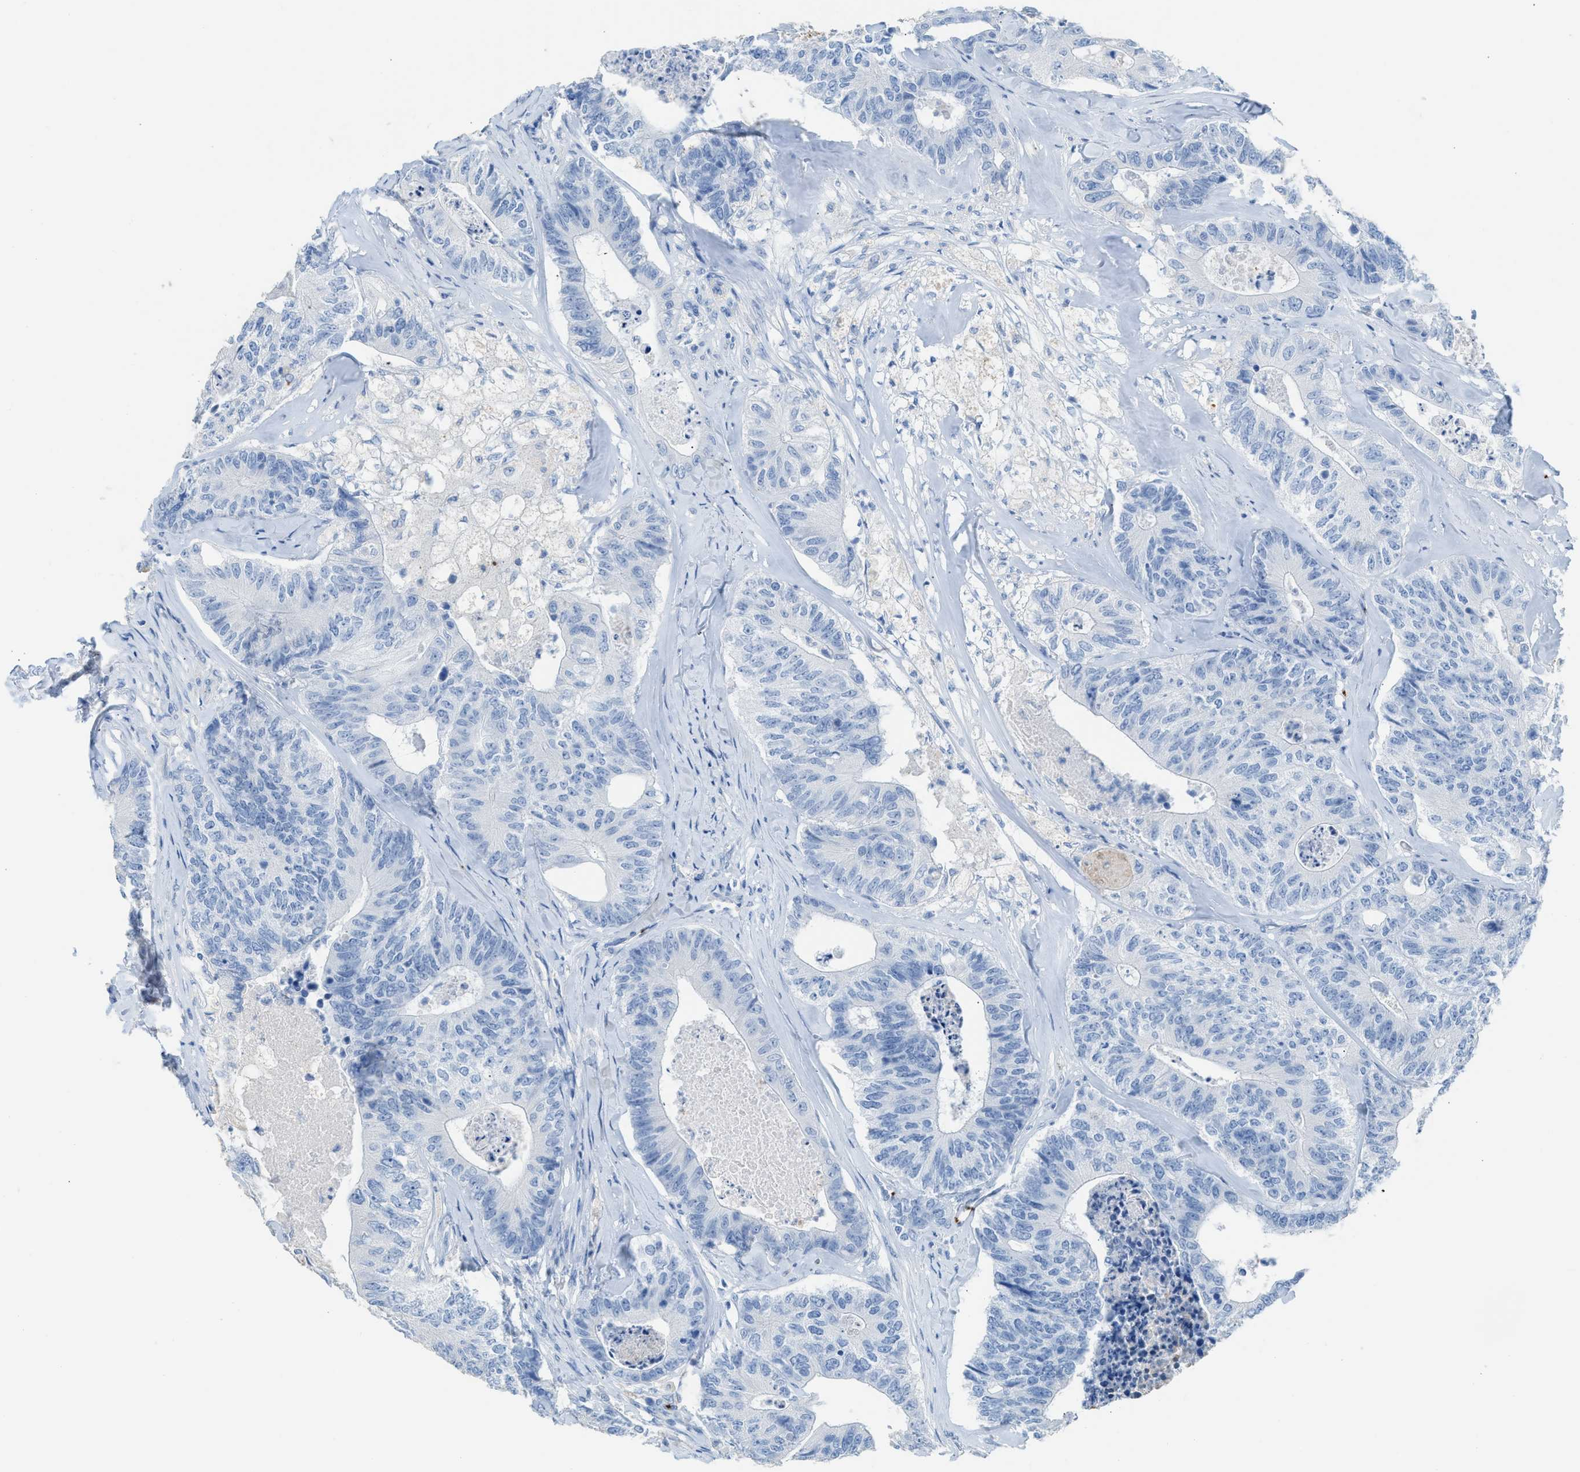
{"staining": {"intensity": "negative", "quantity": "none", "location": "none"}, "tissue": "colorectal cancer", "cell_type": "Tumor cells", "image_type": "cancer", "snomed": [{"axis": "morphology", "description": "Adenocarcinoma, NOS"}, {"axis": "topography", "description": "Colon"}], "caption": "Immunohistochemical staining of colorectal cancer (adenocarcinoma) demonstrates no significant staining in tumor cells. (Stains: DAB immunohistochemistry (IHC) with hematoxylin counter stain, Microscopy: brightfield microscopy at high magnification).", "gene": "FAIM2", "patient": {"sex": "female", "age": 67}}